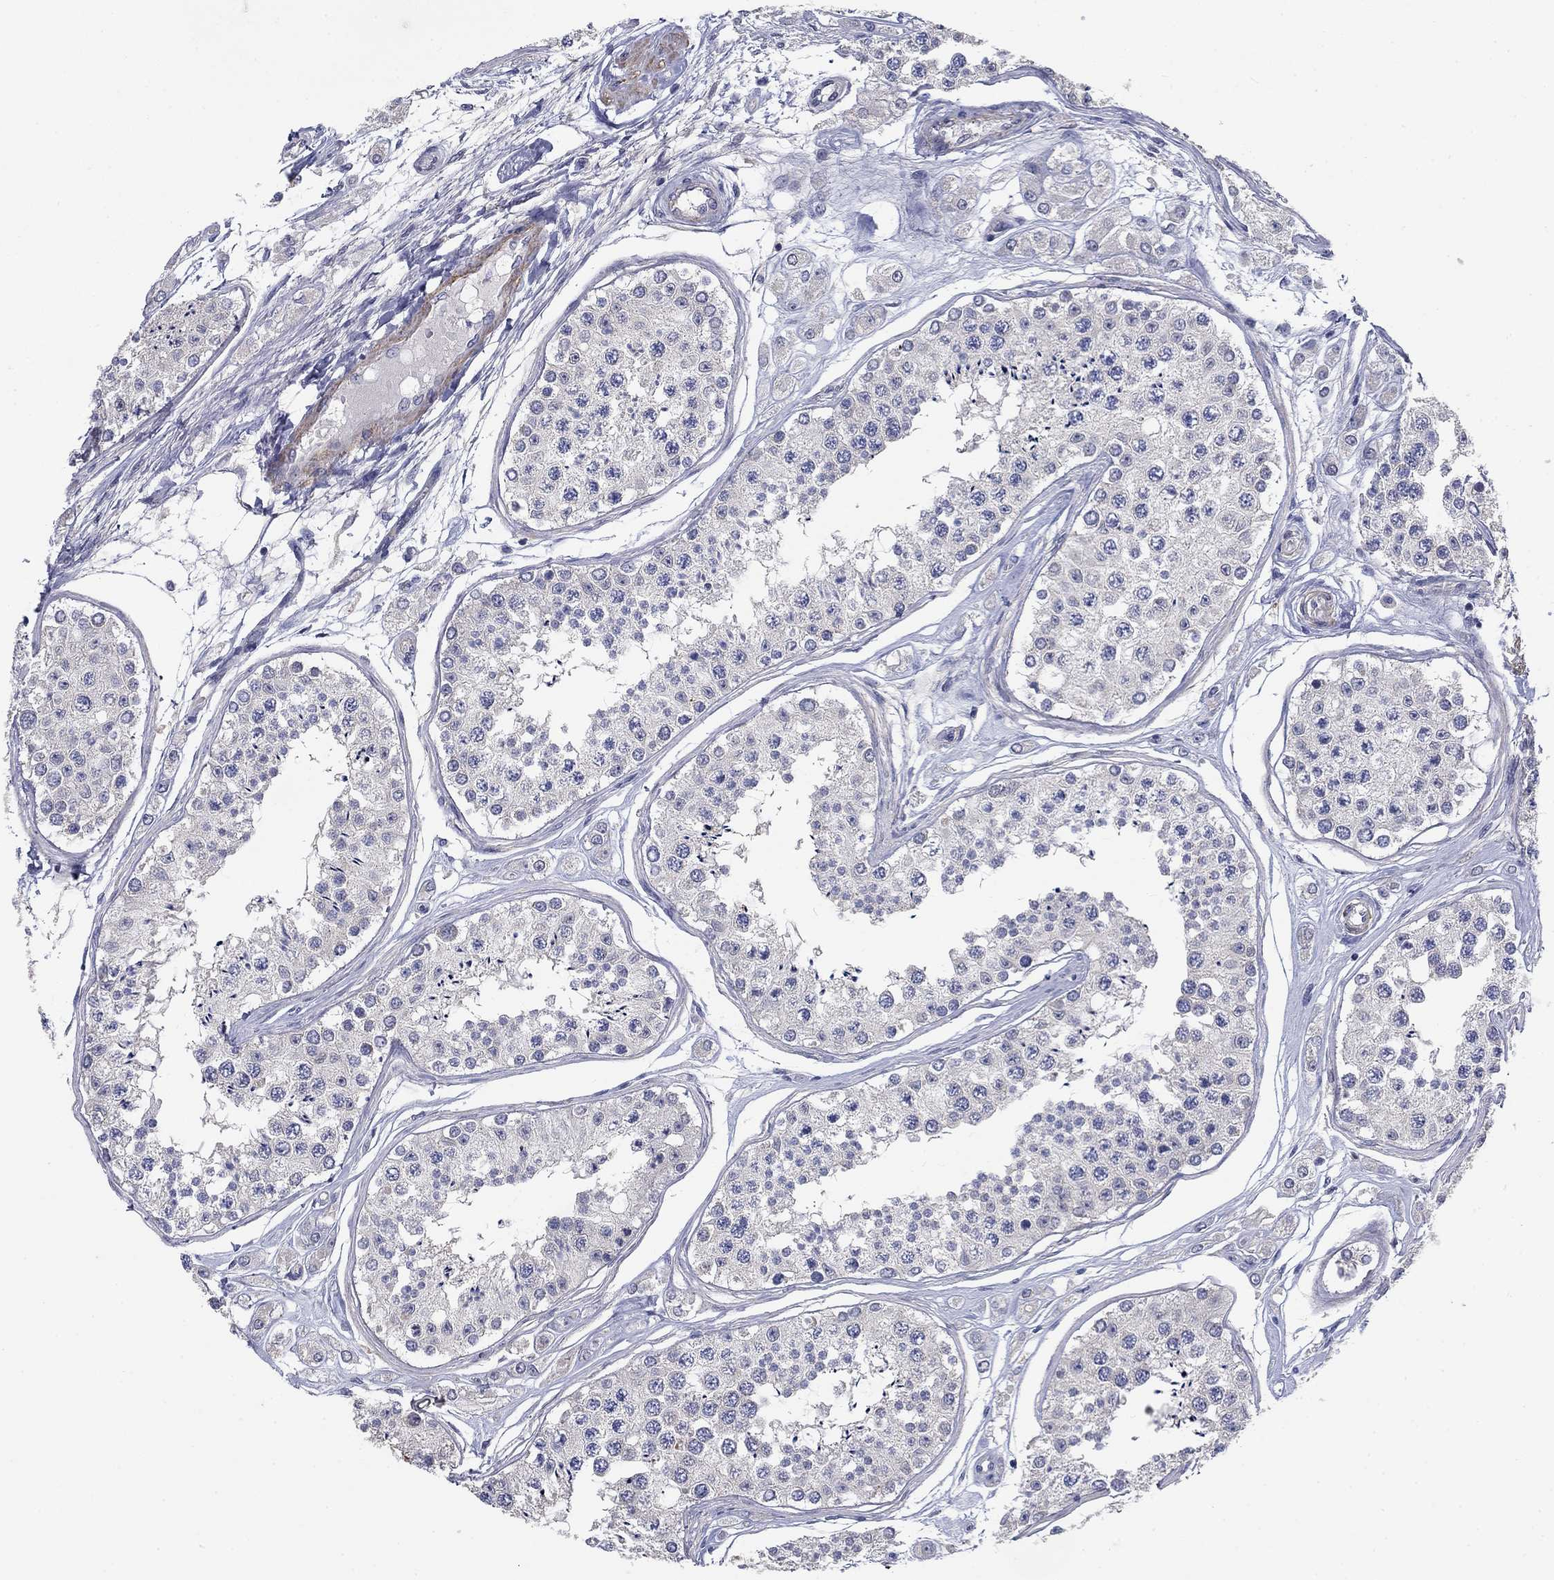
{"staining": {"intensity": "negative", "quantity": "none", "location": "none"}, "tissue": "testis", "cell_type": "Cells in seminiferous ducts", "image_type": "normal", "snomed": [{"axis": "morphology", "description": "Normal tissue, NOS"}, {"axis": "topography", "description": "Testis"}], "caption": "Protein analysis of benign testis reveals no significant expression in cells in seminiferous ducts.", "gene": "GRK7", "patient": {"sex": "male", "age": 25}}